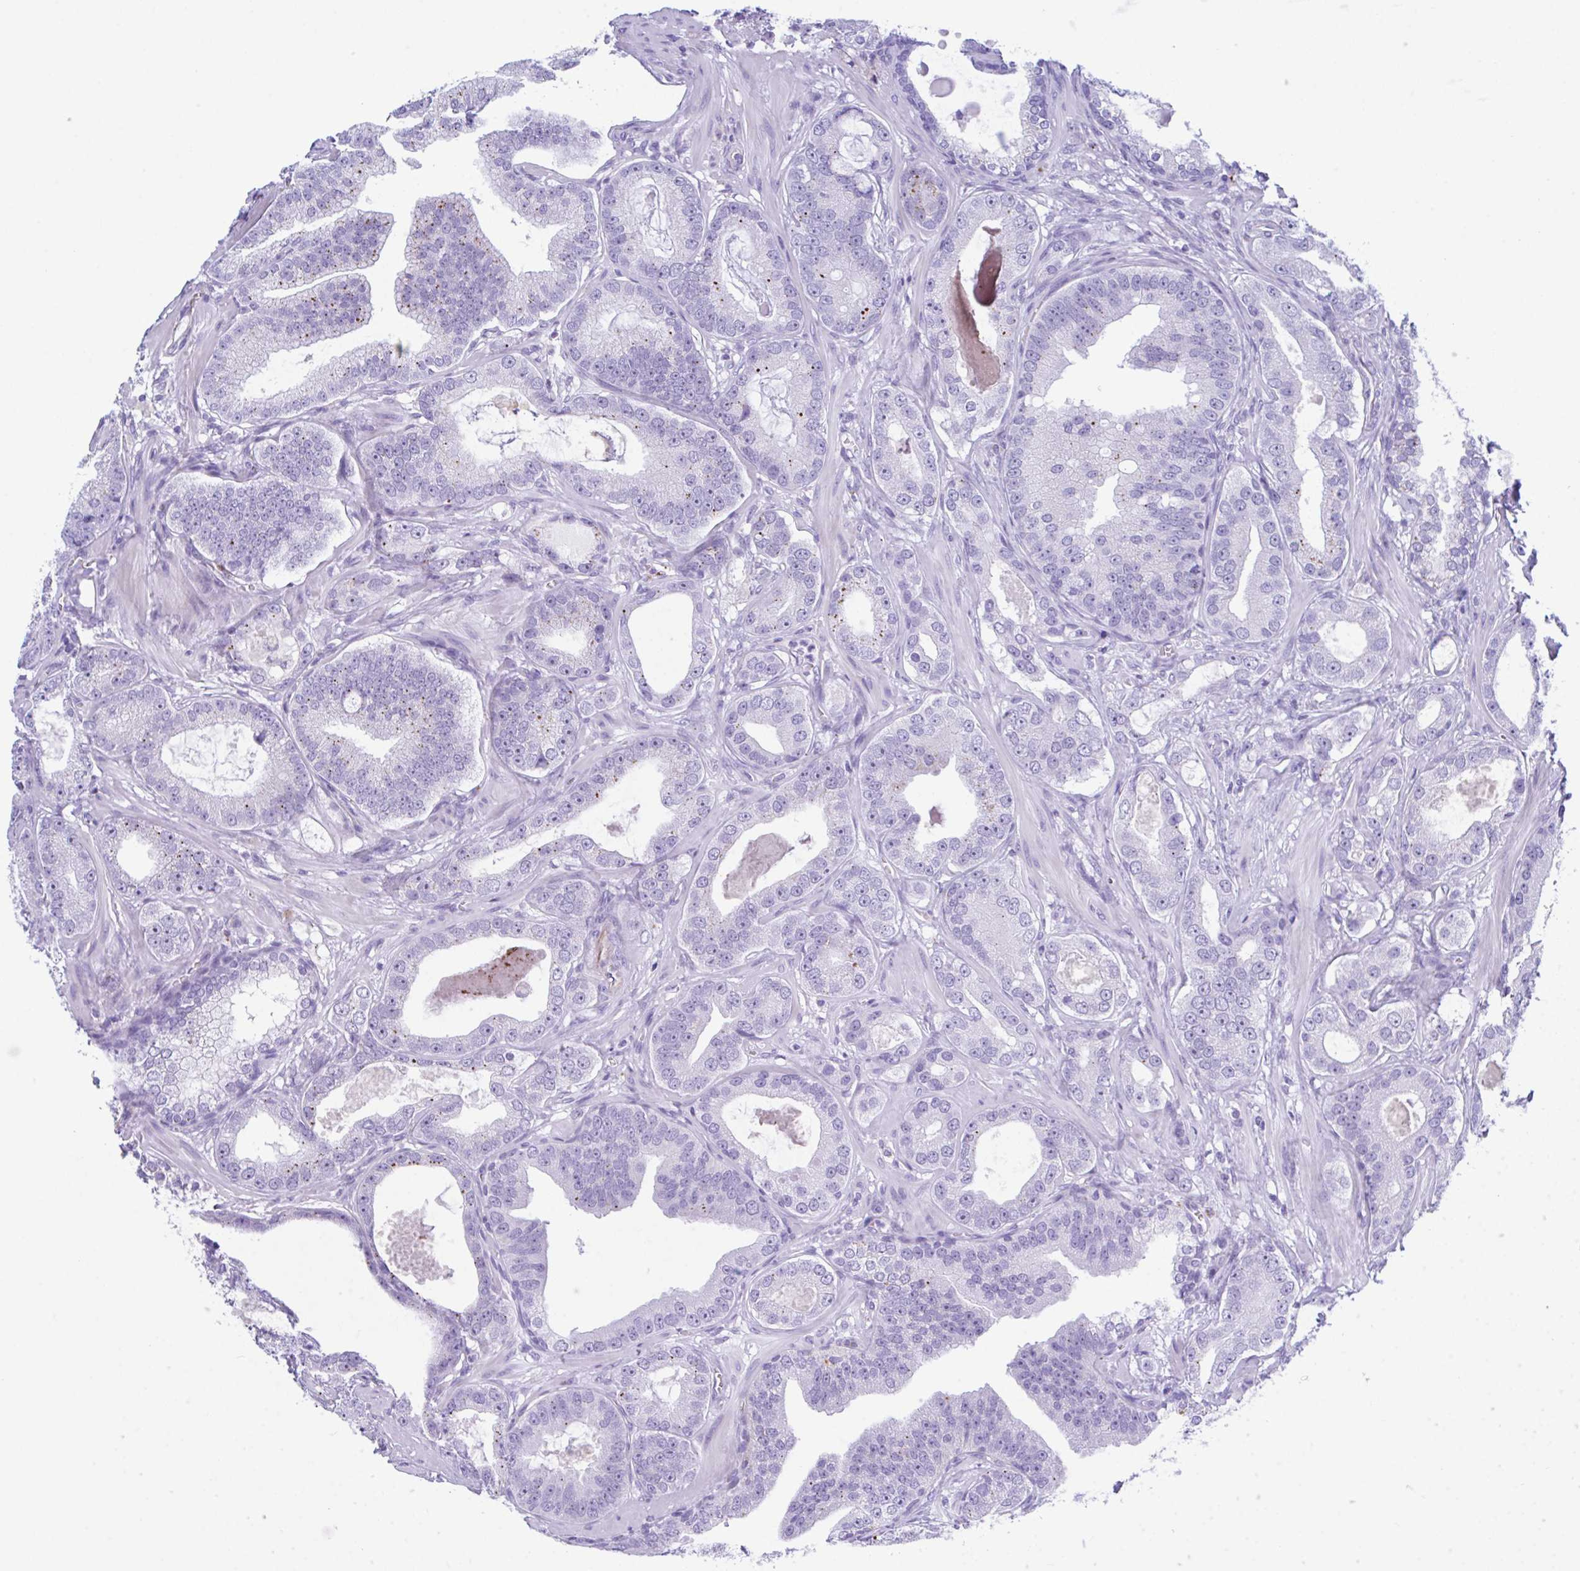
{"staining": {"intensity": "negative", "quantity": "none", "location": "none"}, "tissue": "prostate cancer", "cell_type": "Tumor cells", "image_type": "cancer", "snomed": [{"axis": "morphology", "description": "Adenocarcinoma, High grade"}, {"axis": "topography", "description": "Prostate"}], "caption": "A high-resolution micrograph shows immunohistochemistry (IHC) staining of prostate cancer (adenocarcinoma (high-grade)), which demonstrates no significant positivity in tumor cells.", "gene": "NDUFAF8", "patient": {"sex": "male", "age": 65}}